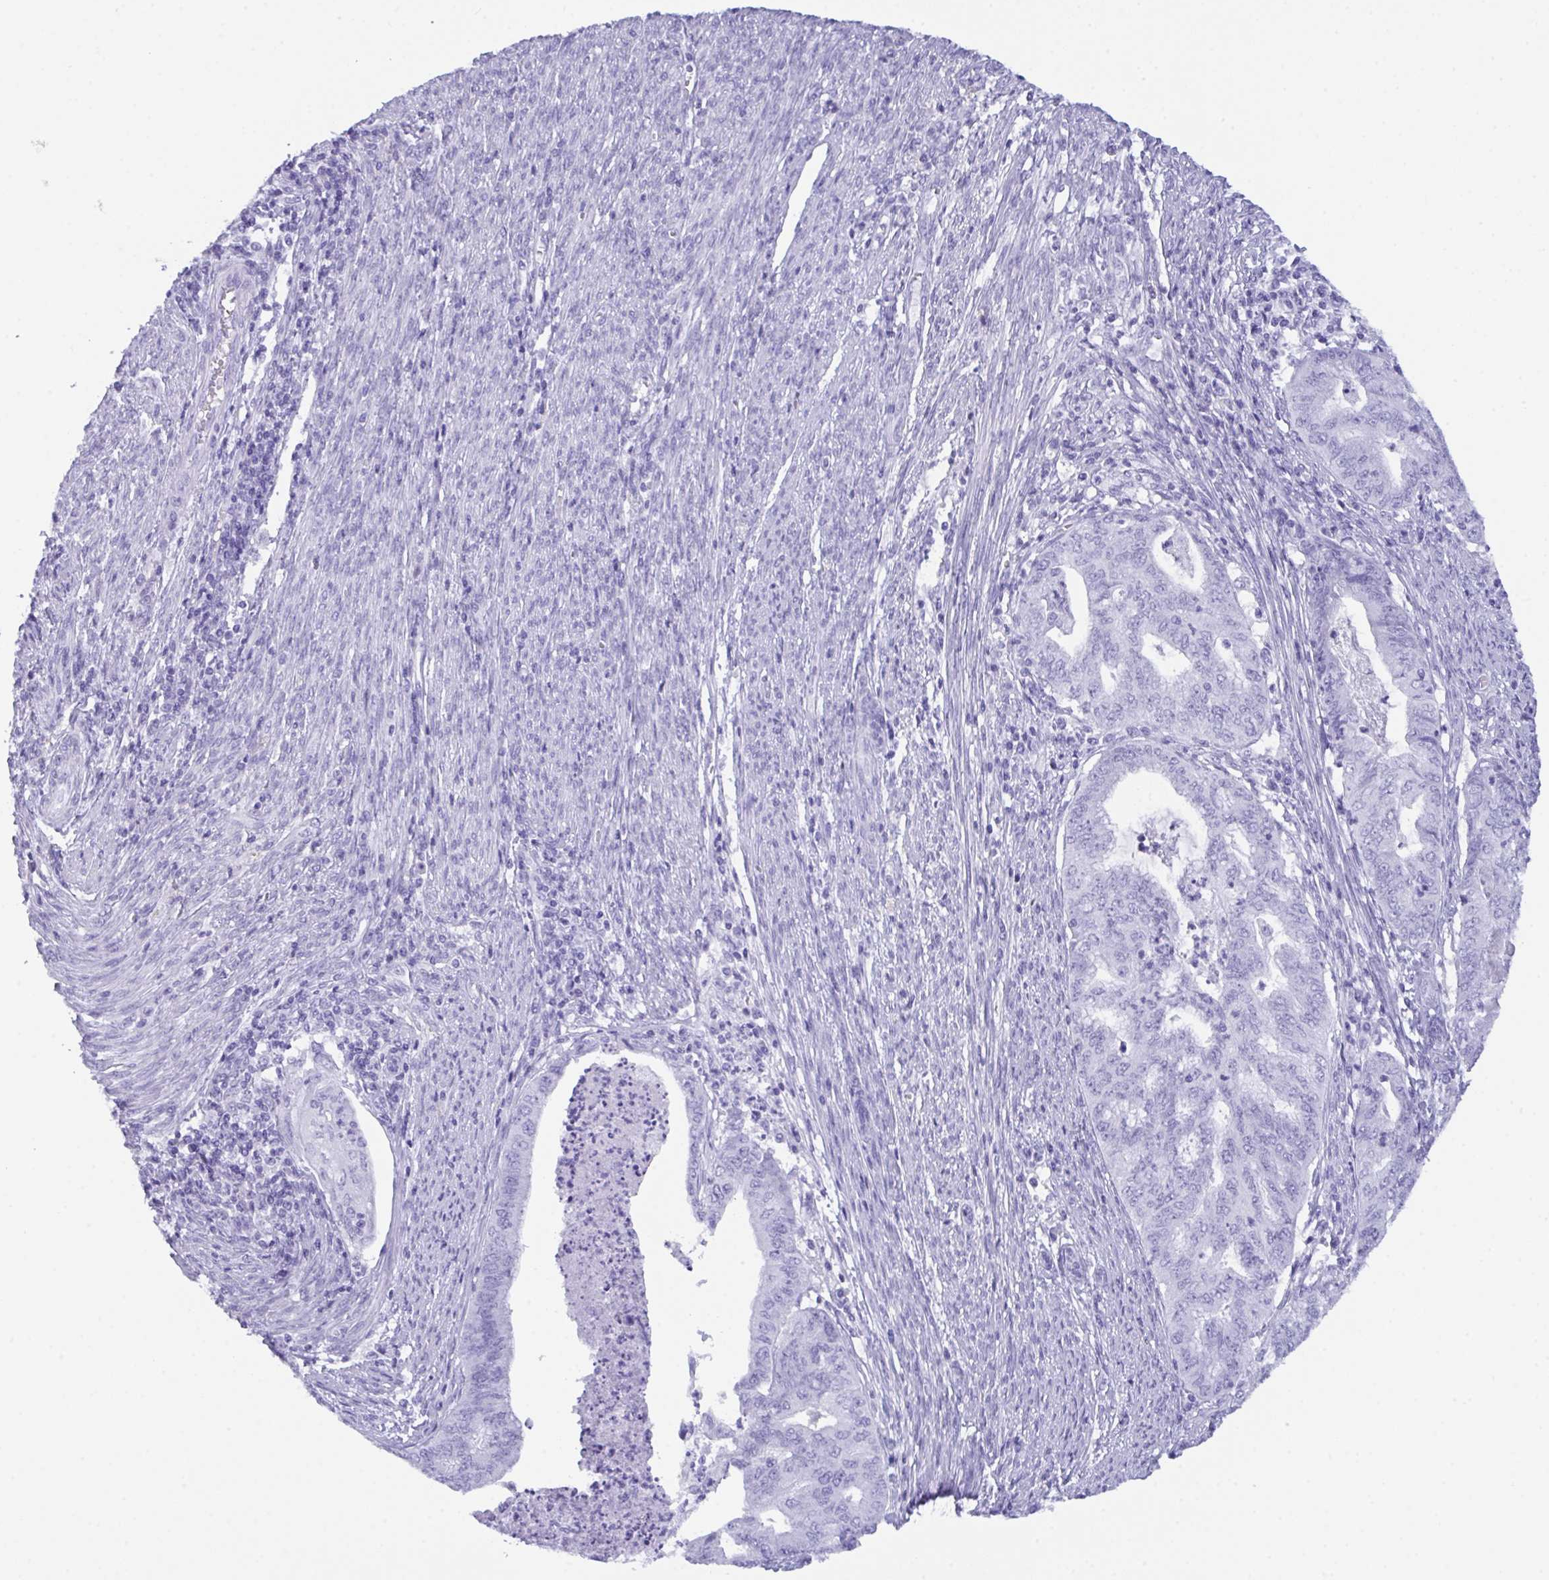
{"staining": {"intensity": "negative", "quantity": "none", "location": "none"}, "tissue": "endometrial cancer", "cell_type": "Tumor cells", "image_type": "cancer", "snomed": [{"axis": "morphology", "description": "Adenocarcinoma, NOS"}, {"axis": "topography", "description": "Endometrium"}], "caption": "The photomicrograph shows no staining of tumor cells in endometrial cancer. (DAB (3,3'-diaminobenzidine) immunohistochemistry with hematoxylin counter stain).", "gene": "ZNF850", "patient": {"sex": "female", "age": 79}}